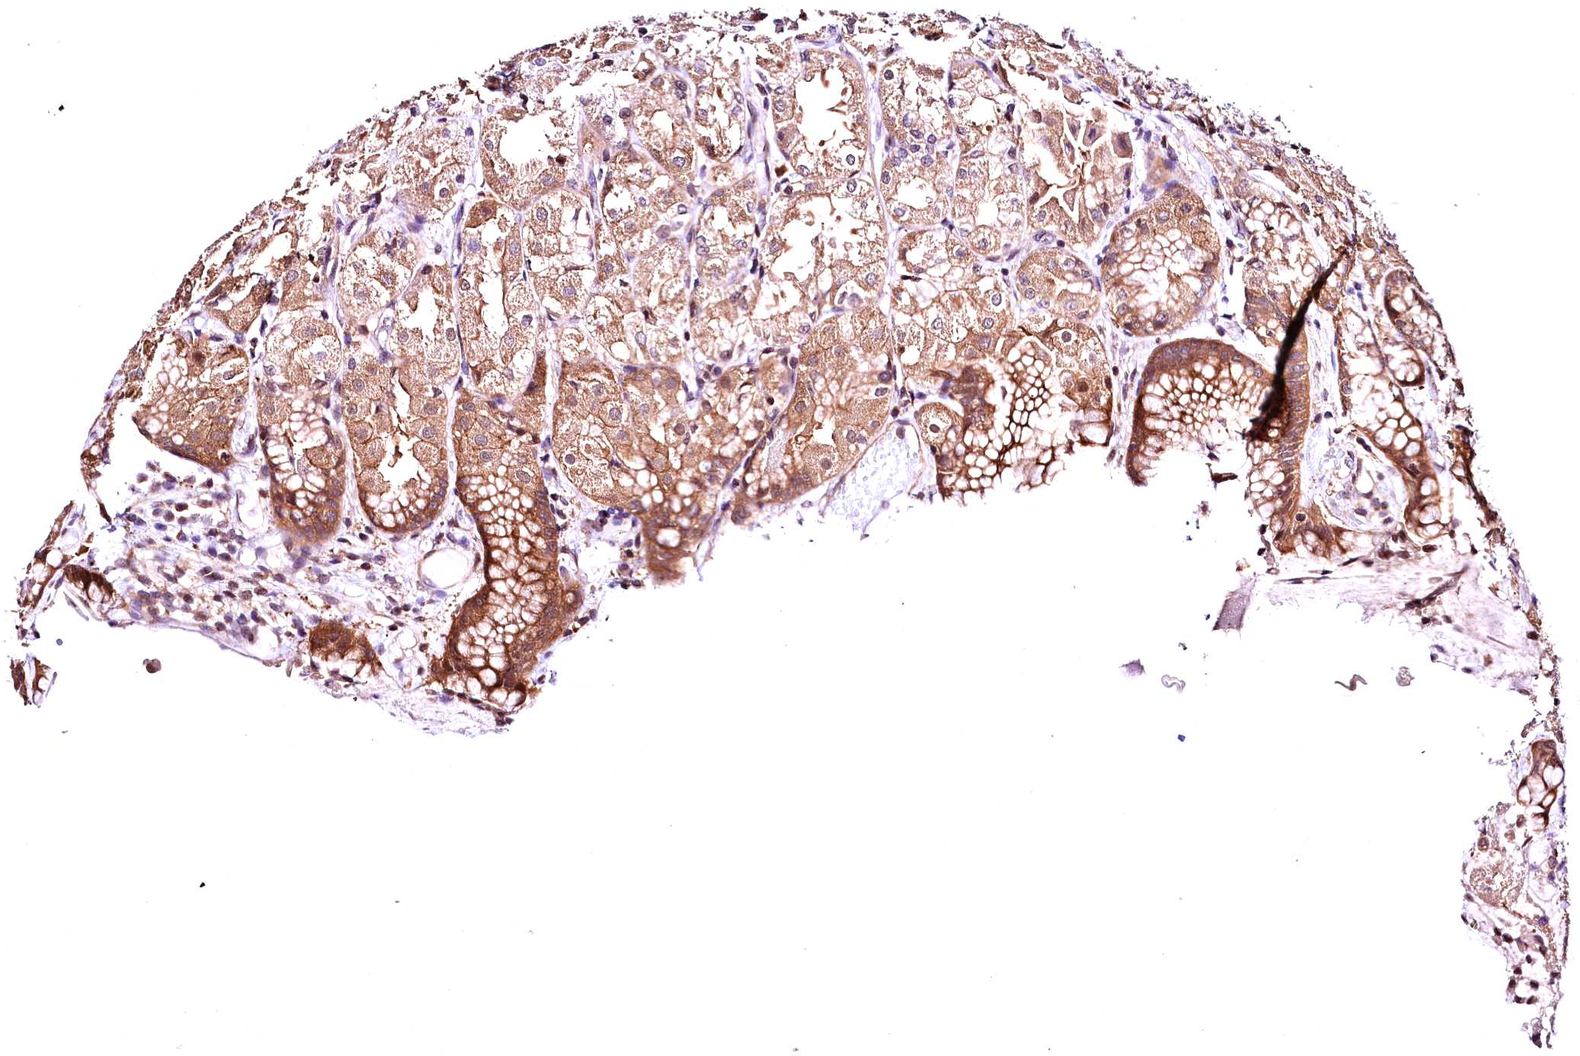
{"staining": {"intensity": "moderate", "quantity": "25%-75%", "location": "cytoplasmic/membranous,nuclear"}, "tissue": "stomach", "cell_type": "Glandular cells", "image_type": "normal", "snomed": [{"axis": "morphology", "description": "Normal tissue, NOS"}, {"axis": "topography", "description": "Stomach, upper"}], "caption": "Immunohistochemistry (IHC) staining of unremarkable stomach, which demonstrates medium levels of moderate cytoplasmic/membranous,nuclear positivity in about 25%-75% of glandular cells indicating moderate cytoplasmic/membranous,nuclear protein expression. The staining was performed using DAB (brown) for protein detection and nuclei were counterstained in hematoxylin (blue).", "gene": "CHORDC1", "patient": {"sex": "male", "age": 72}}